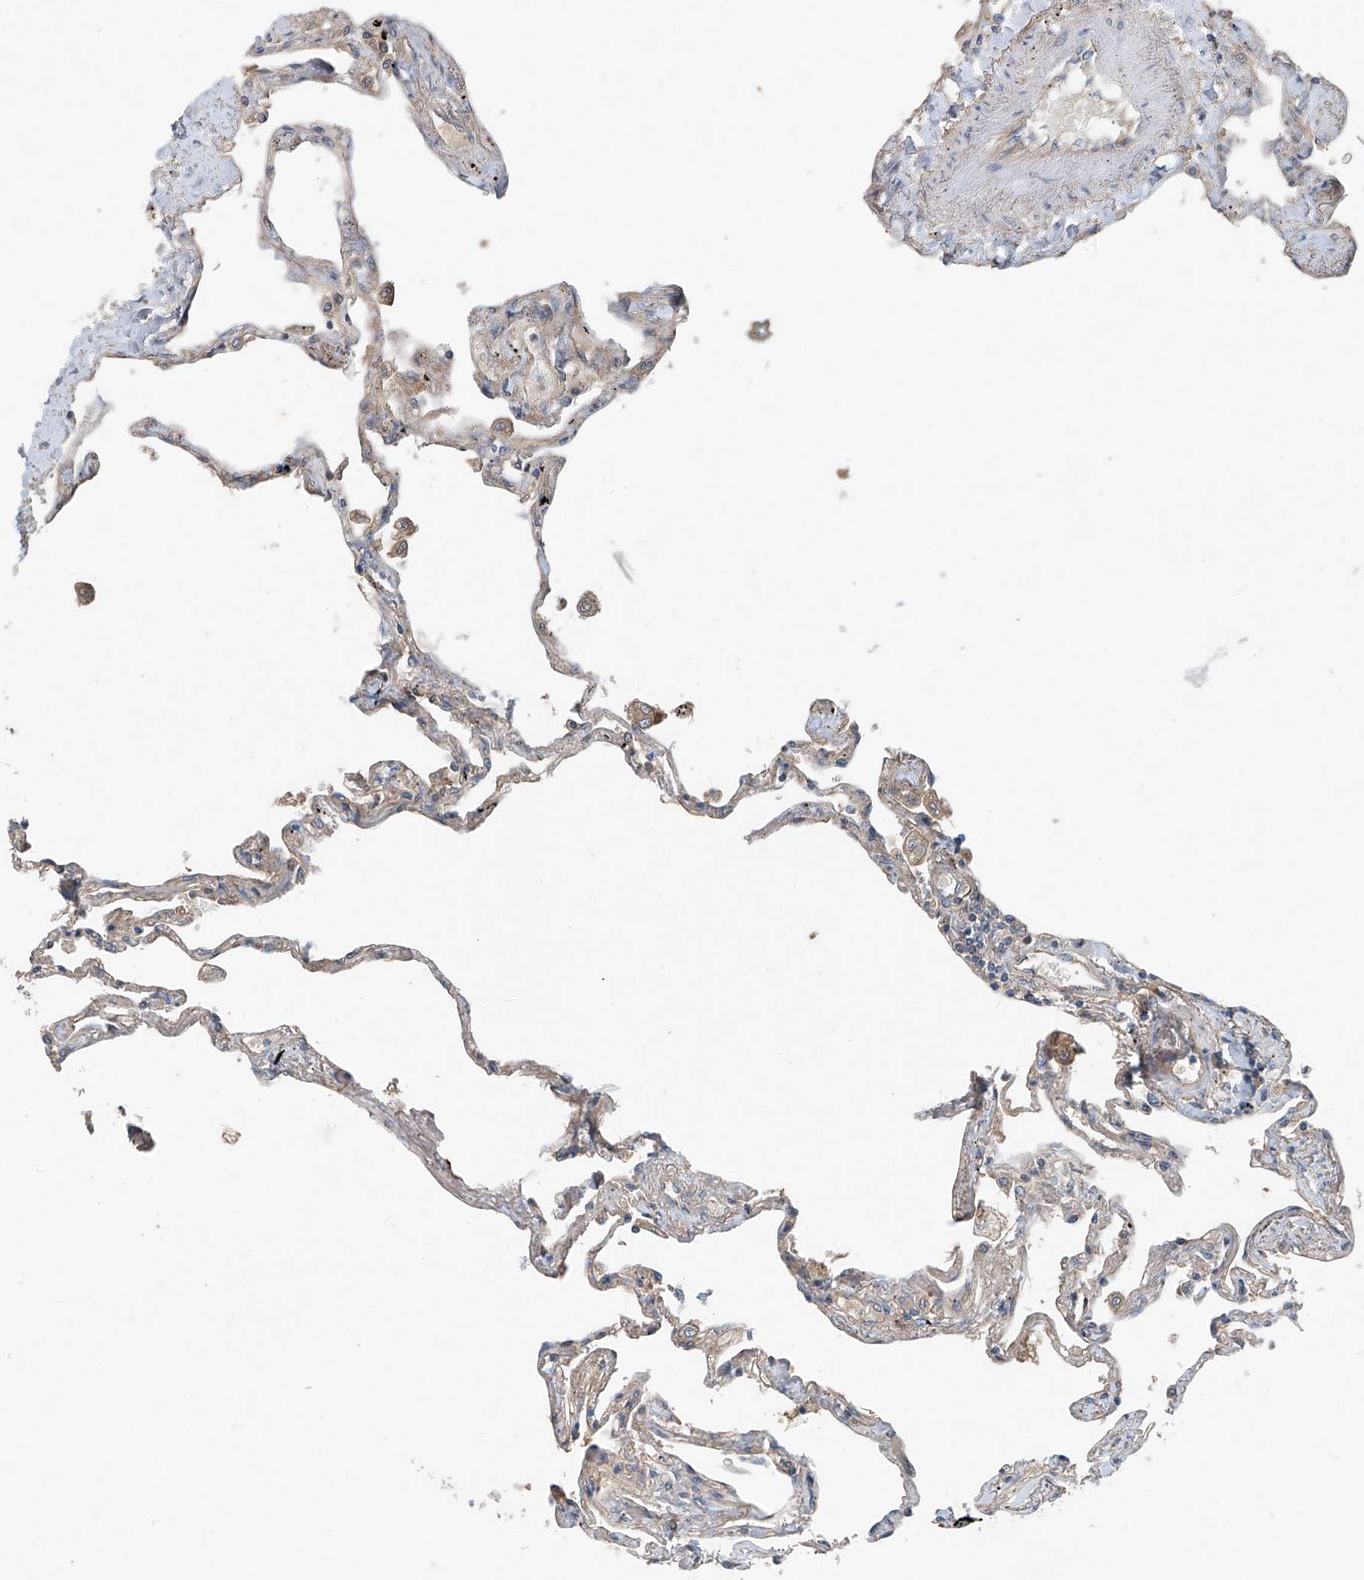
{"staining": {"intensity": "weak", "quantity": "25%-75%", "location": "cytoplasmic/membranous"}, "tissue": "lung", "cell_type": "Alveolar cells", "image_type": "normal", "snomed": [{"axis": "morphology", "description": "Normal tissue, NOS"}, {"axis": "topography", "description": "Lung"}], "caption": "Protein staining of benign lung displays weak cytoplasmic/membranous expression in about 25%-75% of alveolar cells.", "gene": "FOXRED2", "patient": {"sex": "female", "age": 67}}